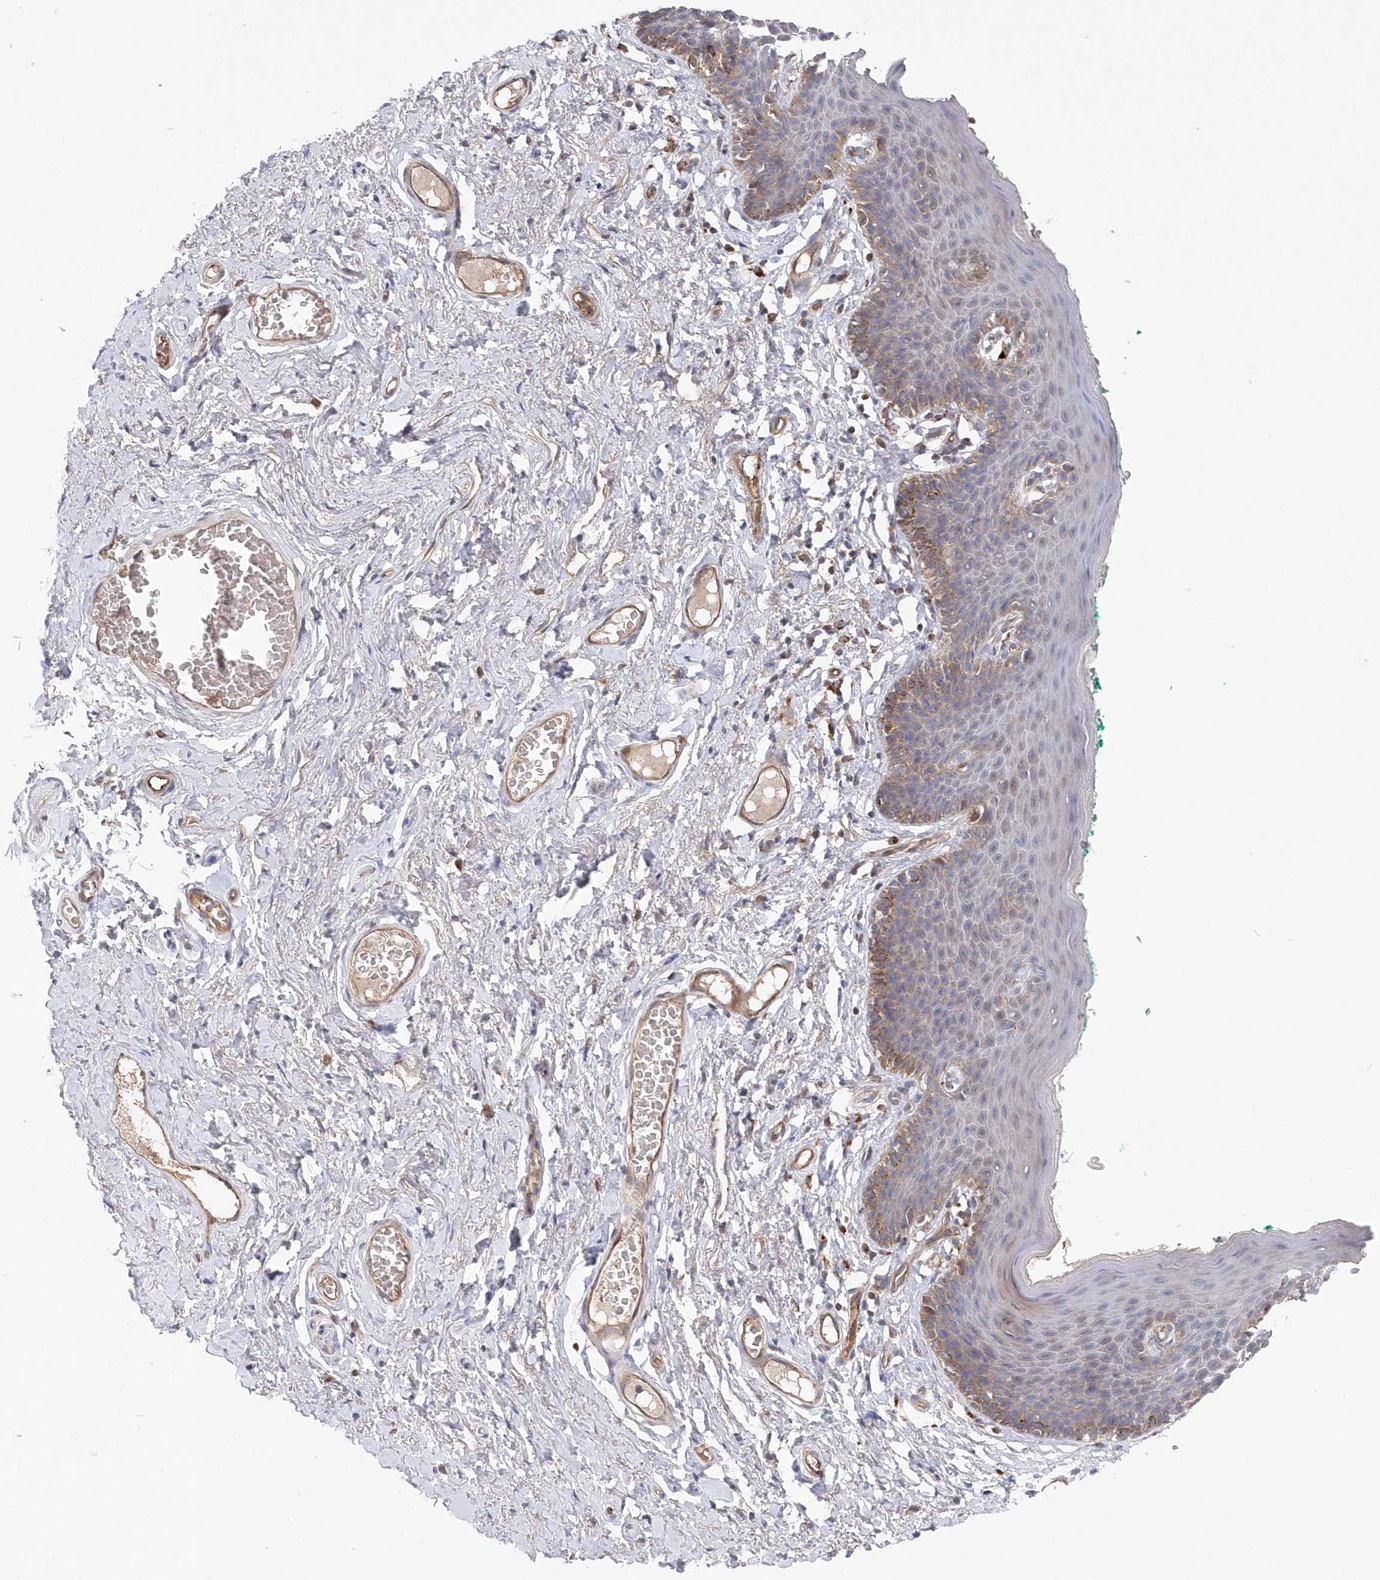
{"staining": {"intensity": "moderate", "quantity": "<25%", "location": "cytoplasmic/membranous"}, "tissue": "skin", "cell_type": "Epidermal cells", "image_type": "normal", "snomed": [{"axis": "morphology", "description": "Normal tissue, NOS"}, {"axis": "topography", "description": "Vulva"}], "caption": "A brown stain shows moderate cytoplasmic/membranous expression of a protein in epidermal cells of normal human skin. Using DAB (brown) and hematoxylin (blue) stains, captured at high magnification using brightfield microscopy.", "gene": "ASNSD1", "patient": {"sex": "female", "age": 66}}